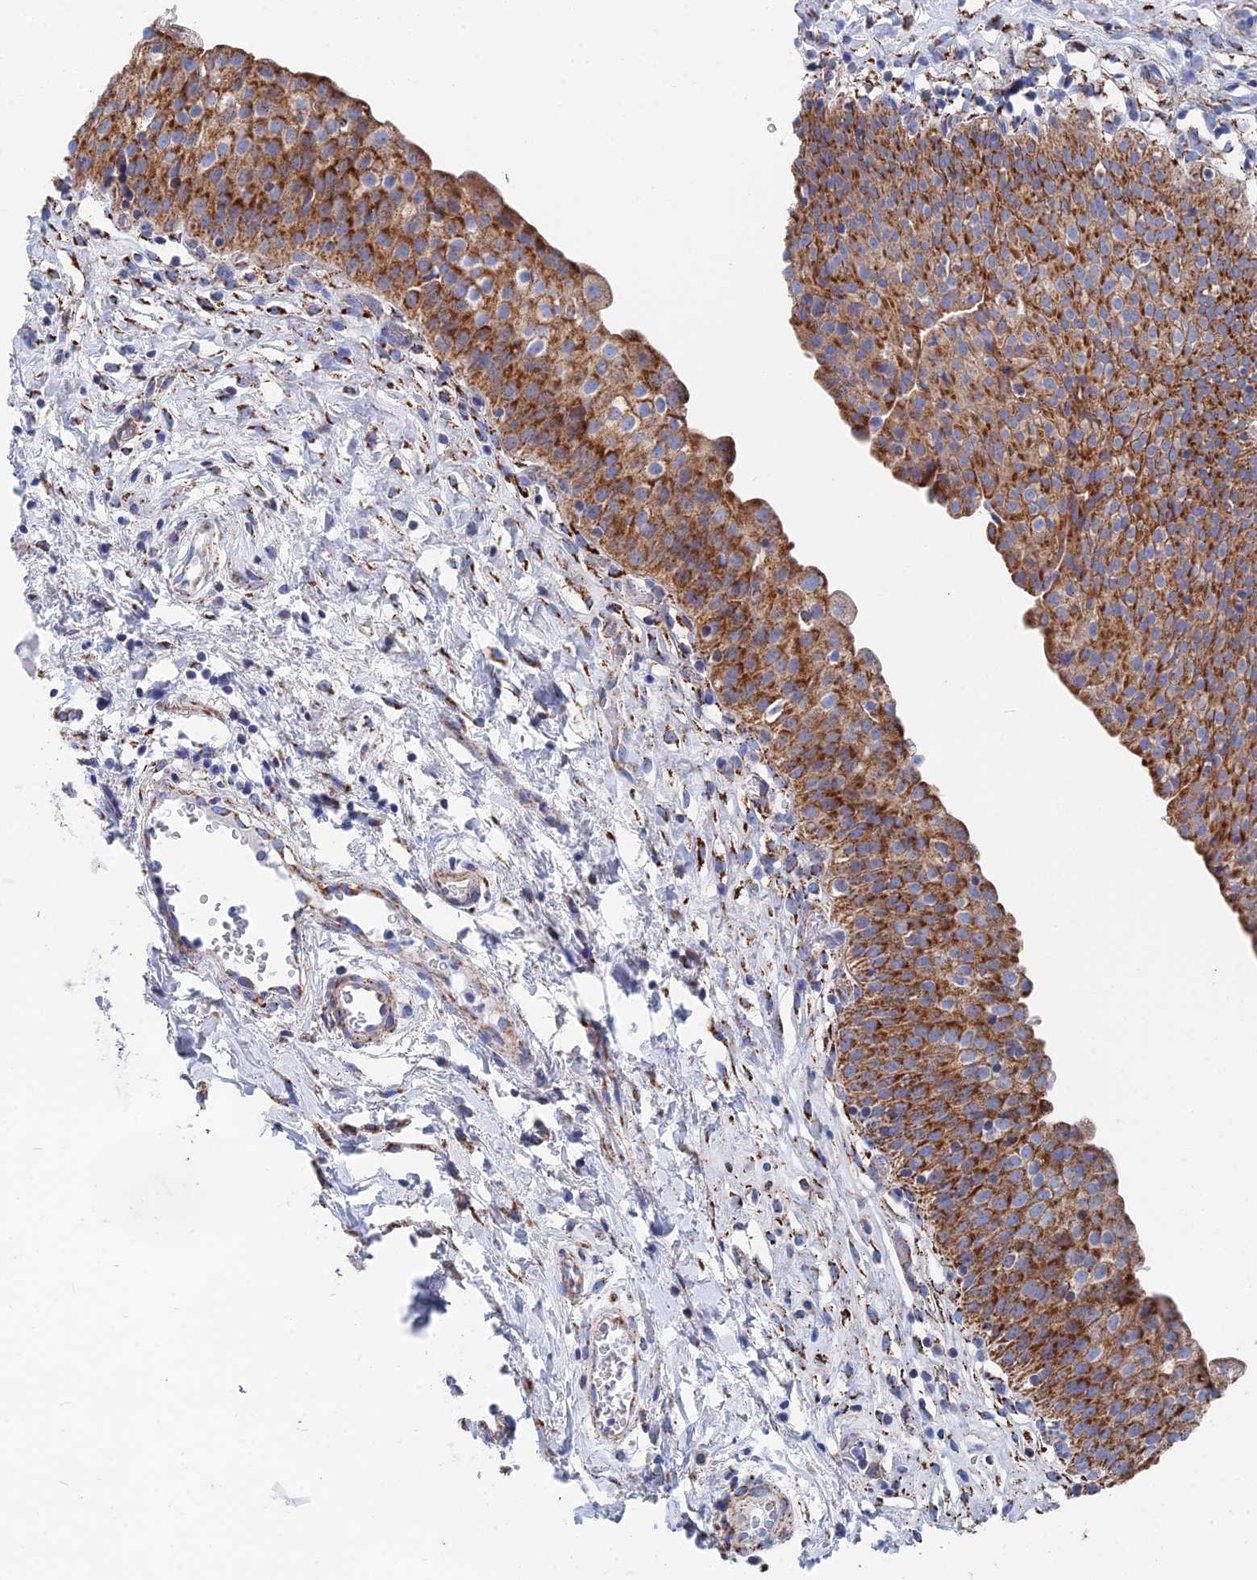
{"staining": {"intensity": "strong", "quantity": ">75%", "location": "cytoplasmic/membranous"}, "tissue": "urinary bladder", "cell_type": "Urothelial cells", "image_type": "normal", "snomed": [{"axis": "morphology", "description": "Normal tissue, NOS"}, {"axis": "topography", "description": "Urinary bladder"}], "caption": "This photomicrograph demonstrates immunohistochemistry (IHC) staining of unremarkable urinary bladder, with high strong cytoplasmic/membranous expression in approximately >75% of urothelial cells.", "gene": "IFT80", "patient": {"sex": "male", "age": 55}}